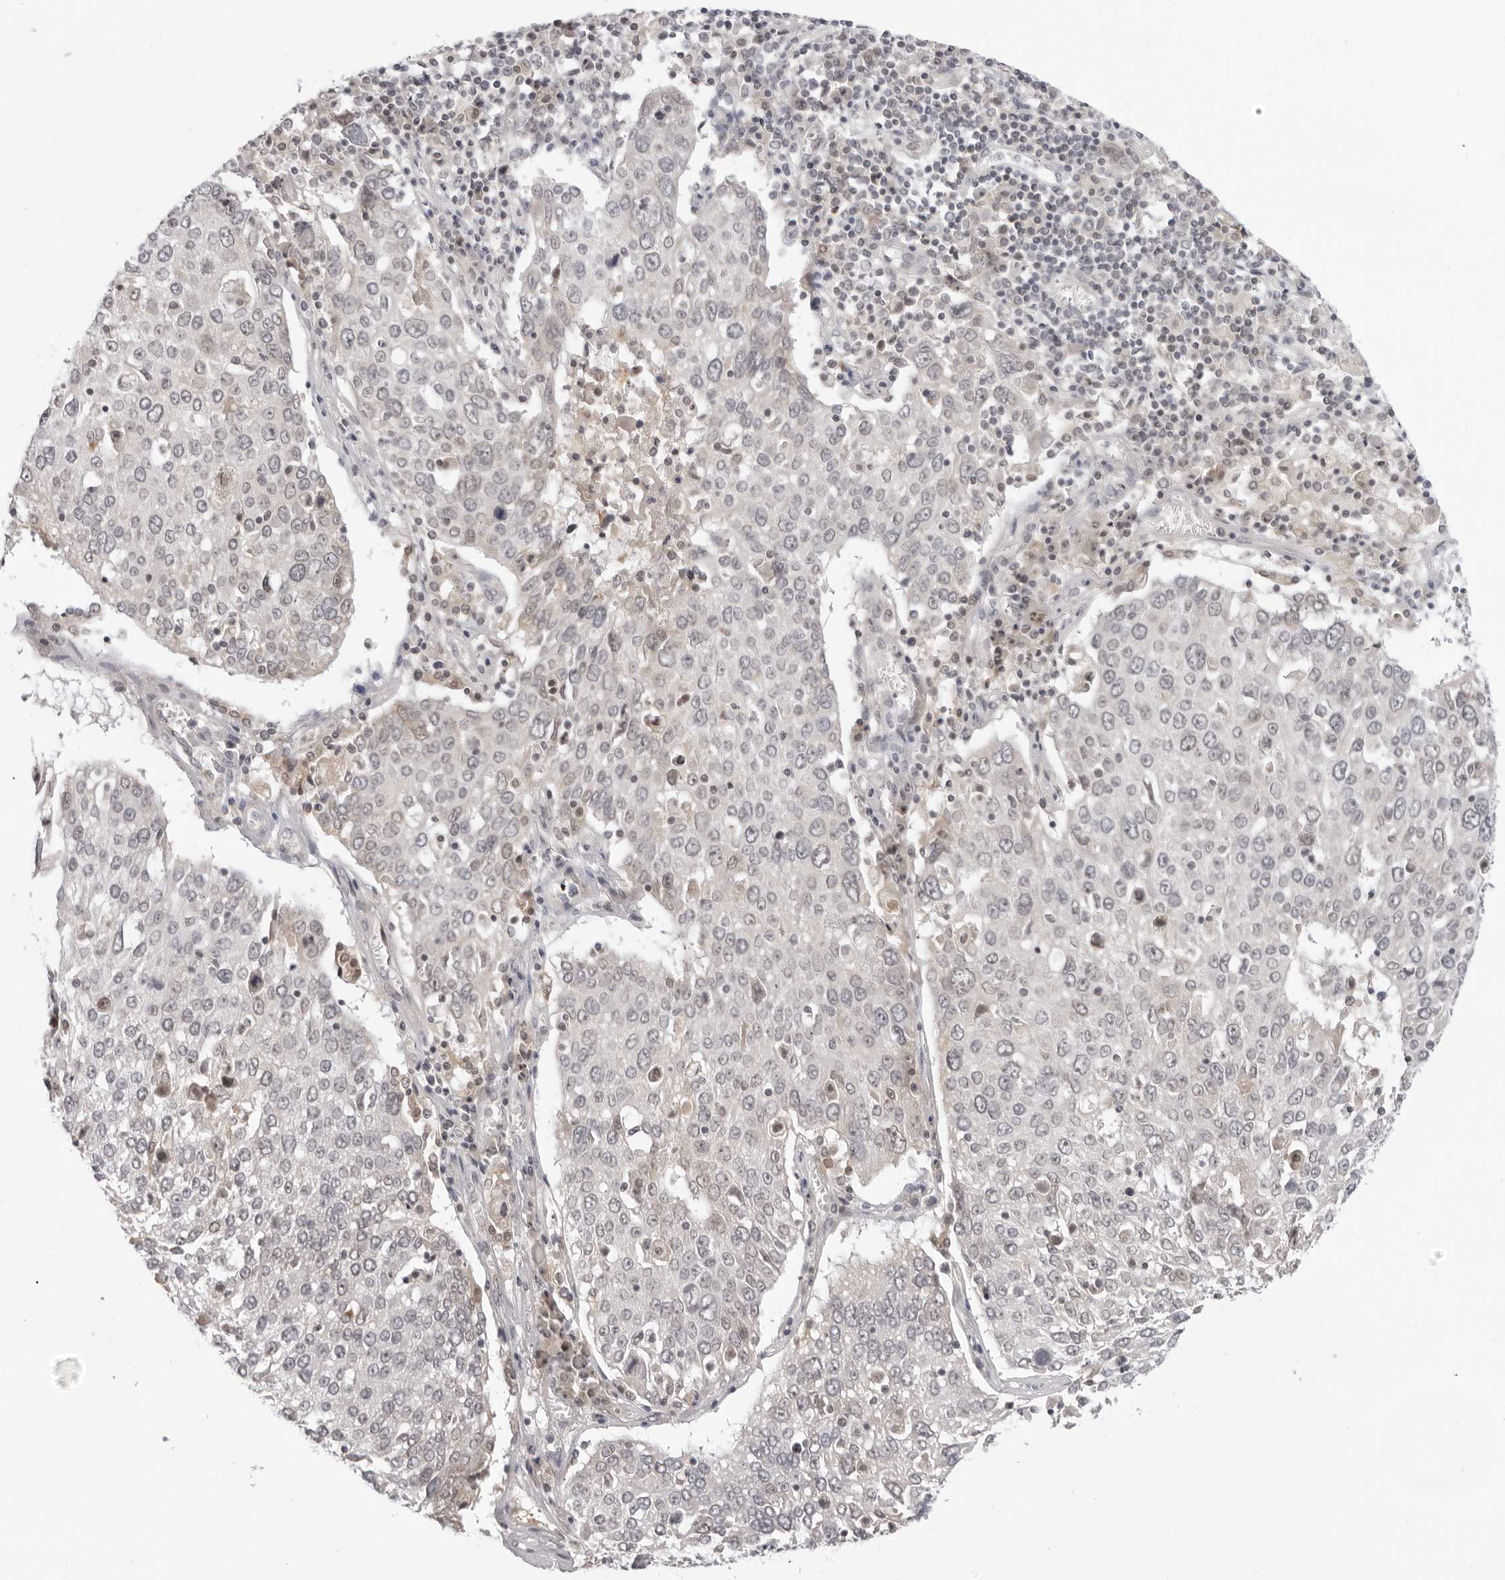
{"staining": {"intensity": "negative", "quantity": "none", "location": "none"}, "tissue": "lung cancer", "cell_type": "Tumor cells", "image_type": "cancer", "snomed": [{"axis": "morphology", "description": "Squamous cell carcinoma, NOS"}, {"axis": "topography", "description": "Lung"}], "caption": "A high-resolution micrograph shows IHC staining of lung squamous cell carcinoma, which displays no significant positivity in tumor cells. The staining was performed using DAB to visualize the protein expression in brown, while the nuclei were stained in blue with hematoxylin (Magnification: 20x).", "gene": "ACP6", "patient": {"sex": "male", "age": 65}}